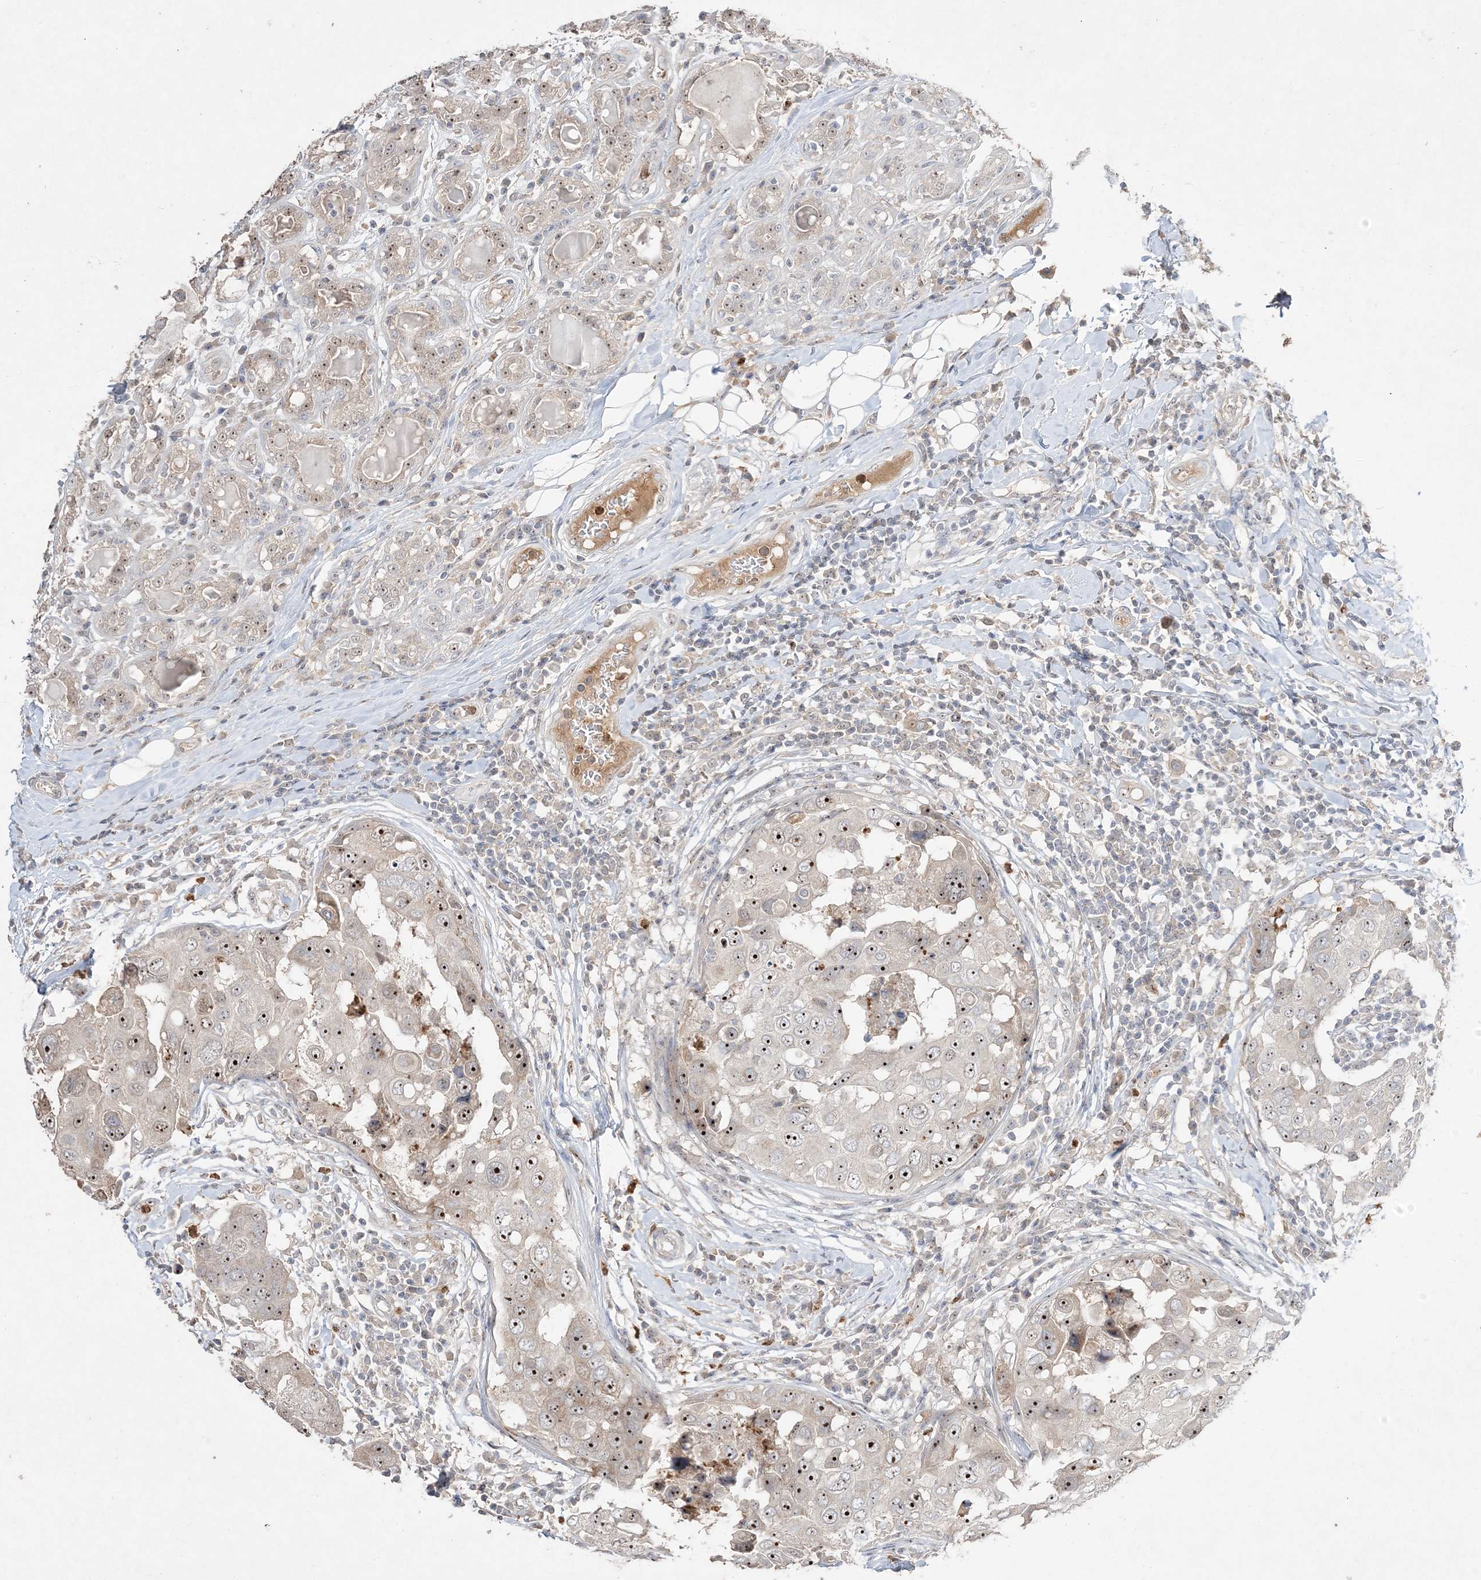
{"staining": {"intensity": "strong", "quantity": ">75%", "location": "nuclear"}, "tissue": "breast cancer", "cell_type": "Tumor cells", "image_type": "cancer", "snomed": [{"axis": "morphology", "description": "Duct carcinoma"}, {"axis": "topography", "description": "Breast"}], "caption": "This micrograph reveals immunohistochemistry staining of breast cancer (intraductal carcinoma), with high strong nuclear staining in approximately >75% of tumor cells.", "gene": "NOP16", "patient": {"sex": "female", "age": 27}}